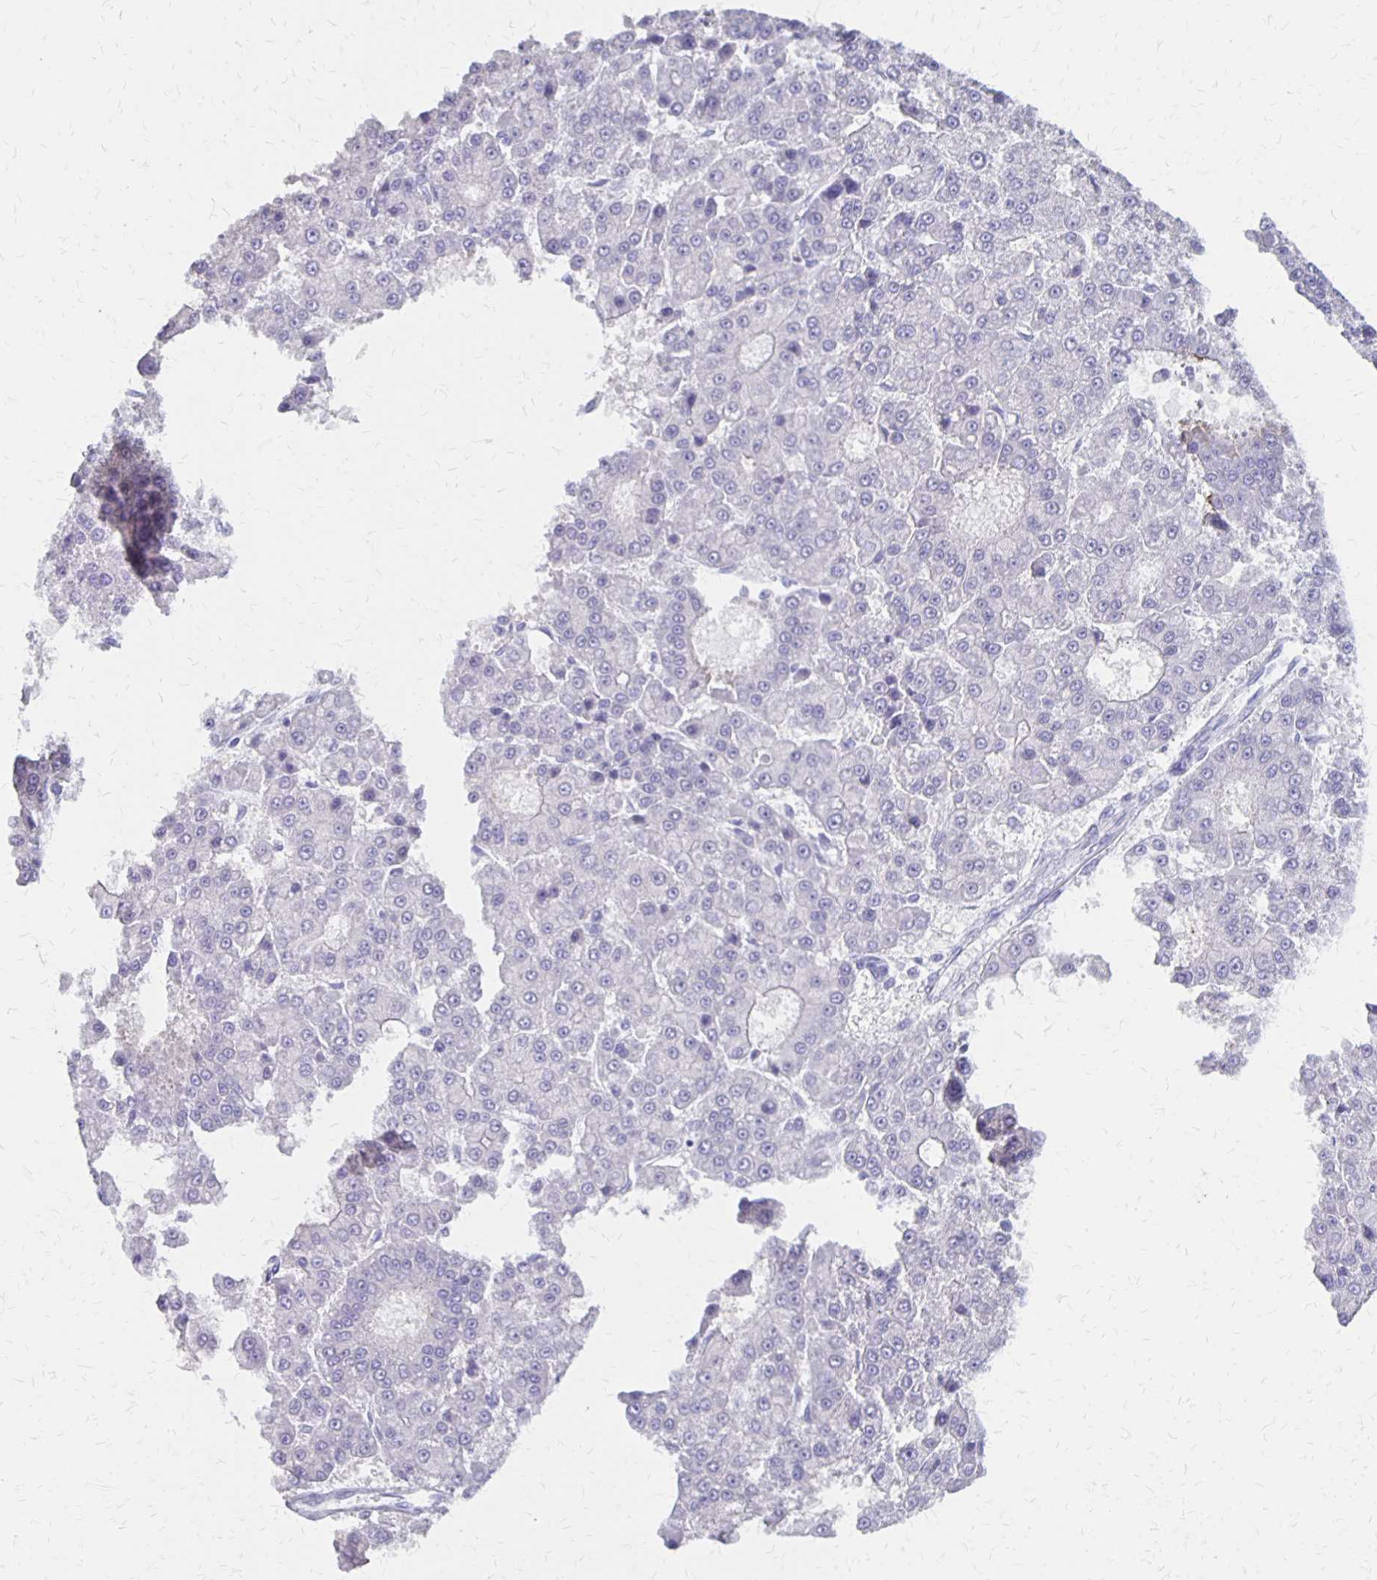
{"staining": {"intensity": "negative", "quantity": "none", "location": "none"}, "tissue": "liver cancer", "cell_type": "Tumor cells", "image_type": "cancer", "snomed": [{"axis": "morphology", "description": "Carcinoma, Hepatocellular, NOS"}, {"axis": "topography", "description": "Liver"}], "caption": "Immunohistochemistry (IHC) of liver cancer exhibits no expression in tumor cells.", "gene": "SEPTIN5", "patient": {"sex": "male", "age": 70}}